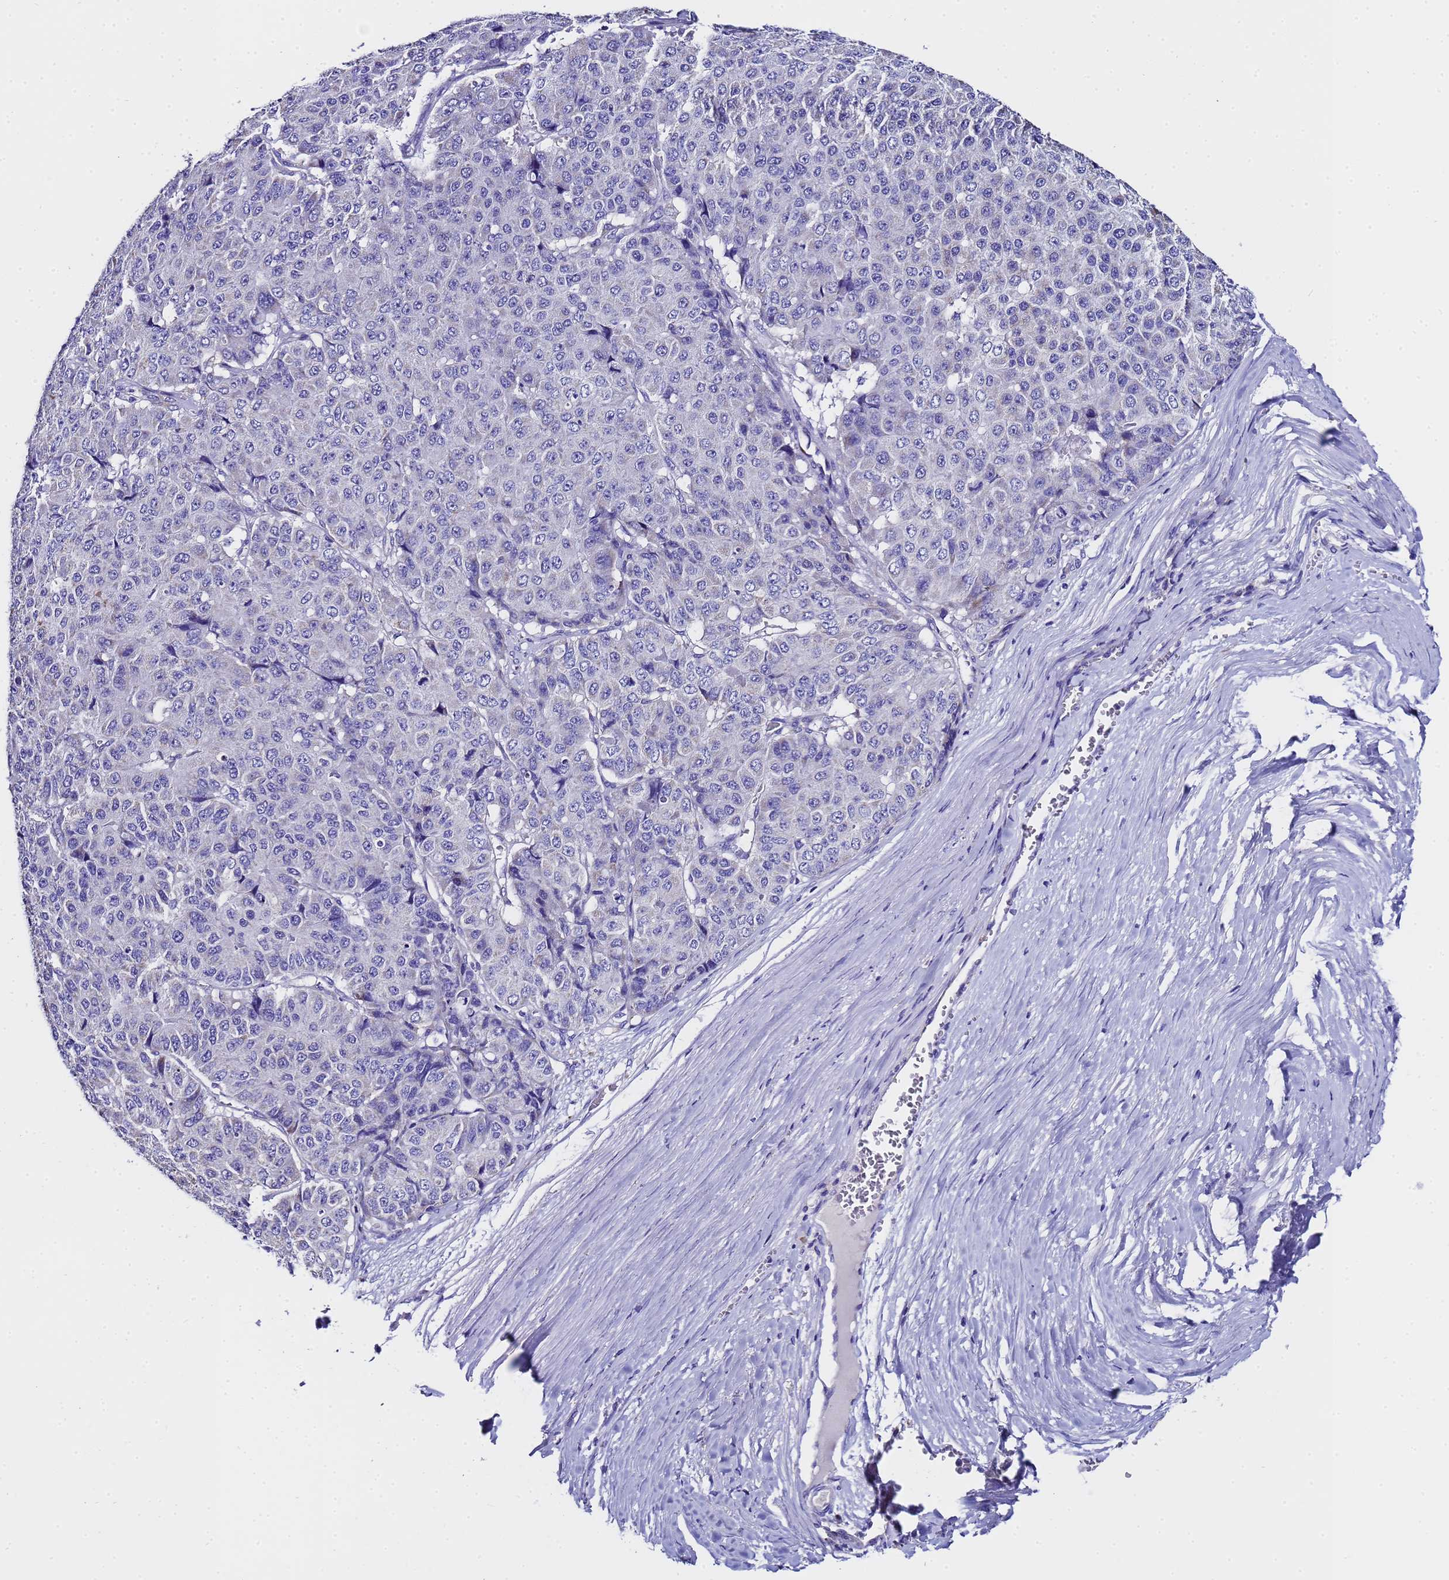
{"staining": {"intensity": "negative", "quantity": "none", "location": "none"}, "tissue": "pancreatic cancer", "cell_type": "Tumor cells", "image_type": "cancer", "snomed": [{"axis": "morphology", "description": "Adenocarcinoma, NOS"}, {"axis": "topography", "description": "Pancreas"}], "caption": "Pancreatic cancer (adenocarcinoma) was stained to show a protein in brown. There is no significant expression in tumor cells.", "gene": "MRPS12", "patient": {"sex": "male", "age": 50}}